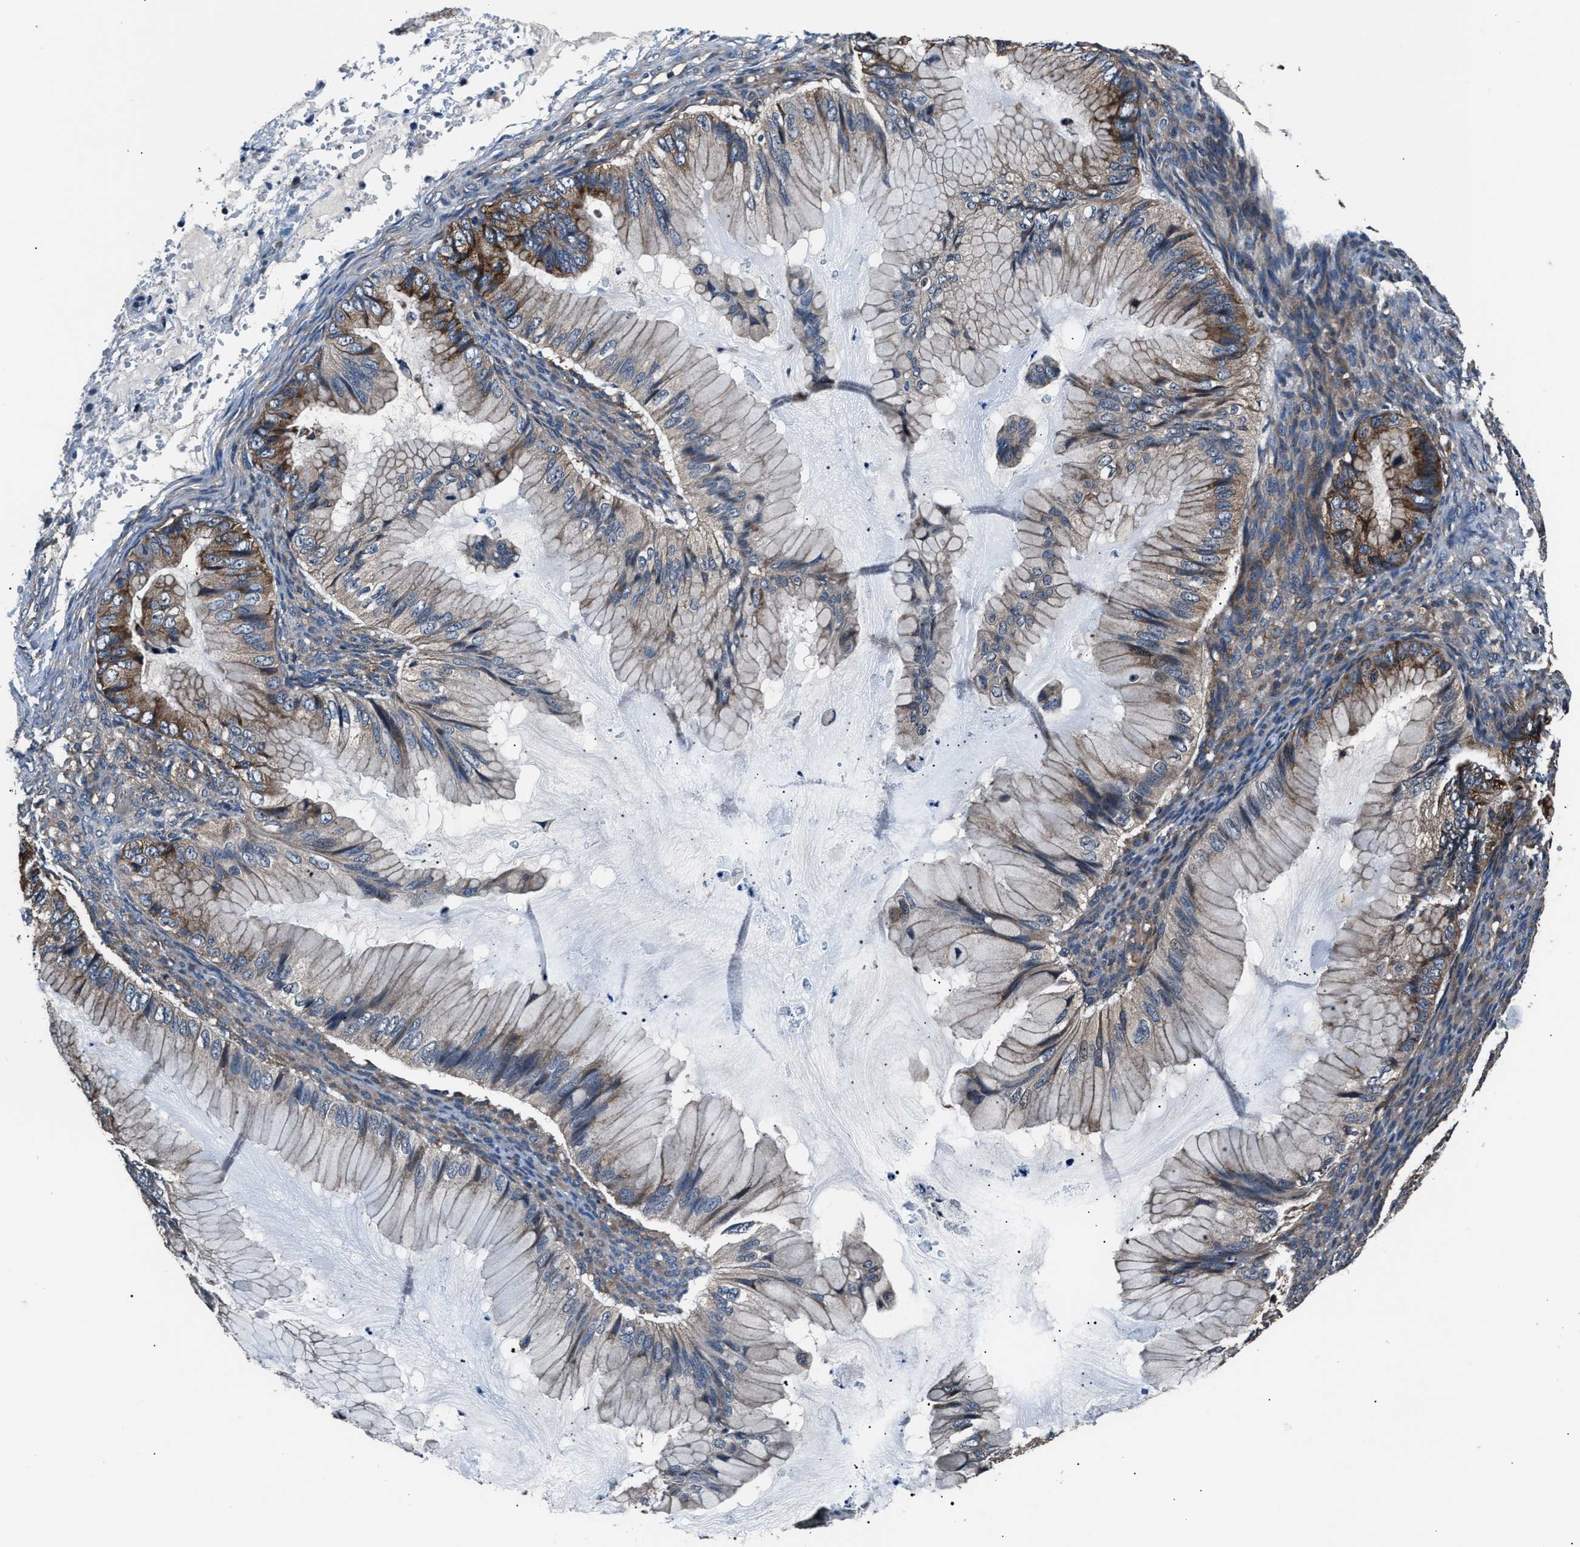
{"staining": {"intensity": "moderate", "quantity": ">75%", "location": "cytoplasmic/membranous"}, "tissue": "ovarian cancer", "cell_type": "Tumor cells", "image_type": "cancer", "snomed": [{"axis": "morphology", "description": "Cystadenocarcinoma, mucinous, NOS"}, {"axis": "topography", "description": "Ovary"}], "caption": "DAB (3,3'-diaminobenzidine) immunohistochemical staining of human ovarian cancer (mucinous cystadenocarcinoma) reveals moderate cytoplasmic/membranous protein expression in about >75% of tumor cells.", "gene": "IMPDH2", "patient": {"sex": "female", "age": 36}}